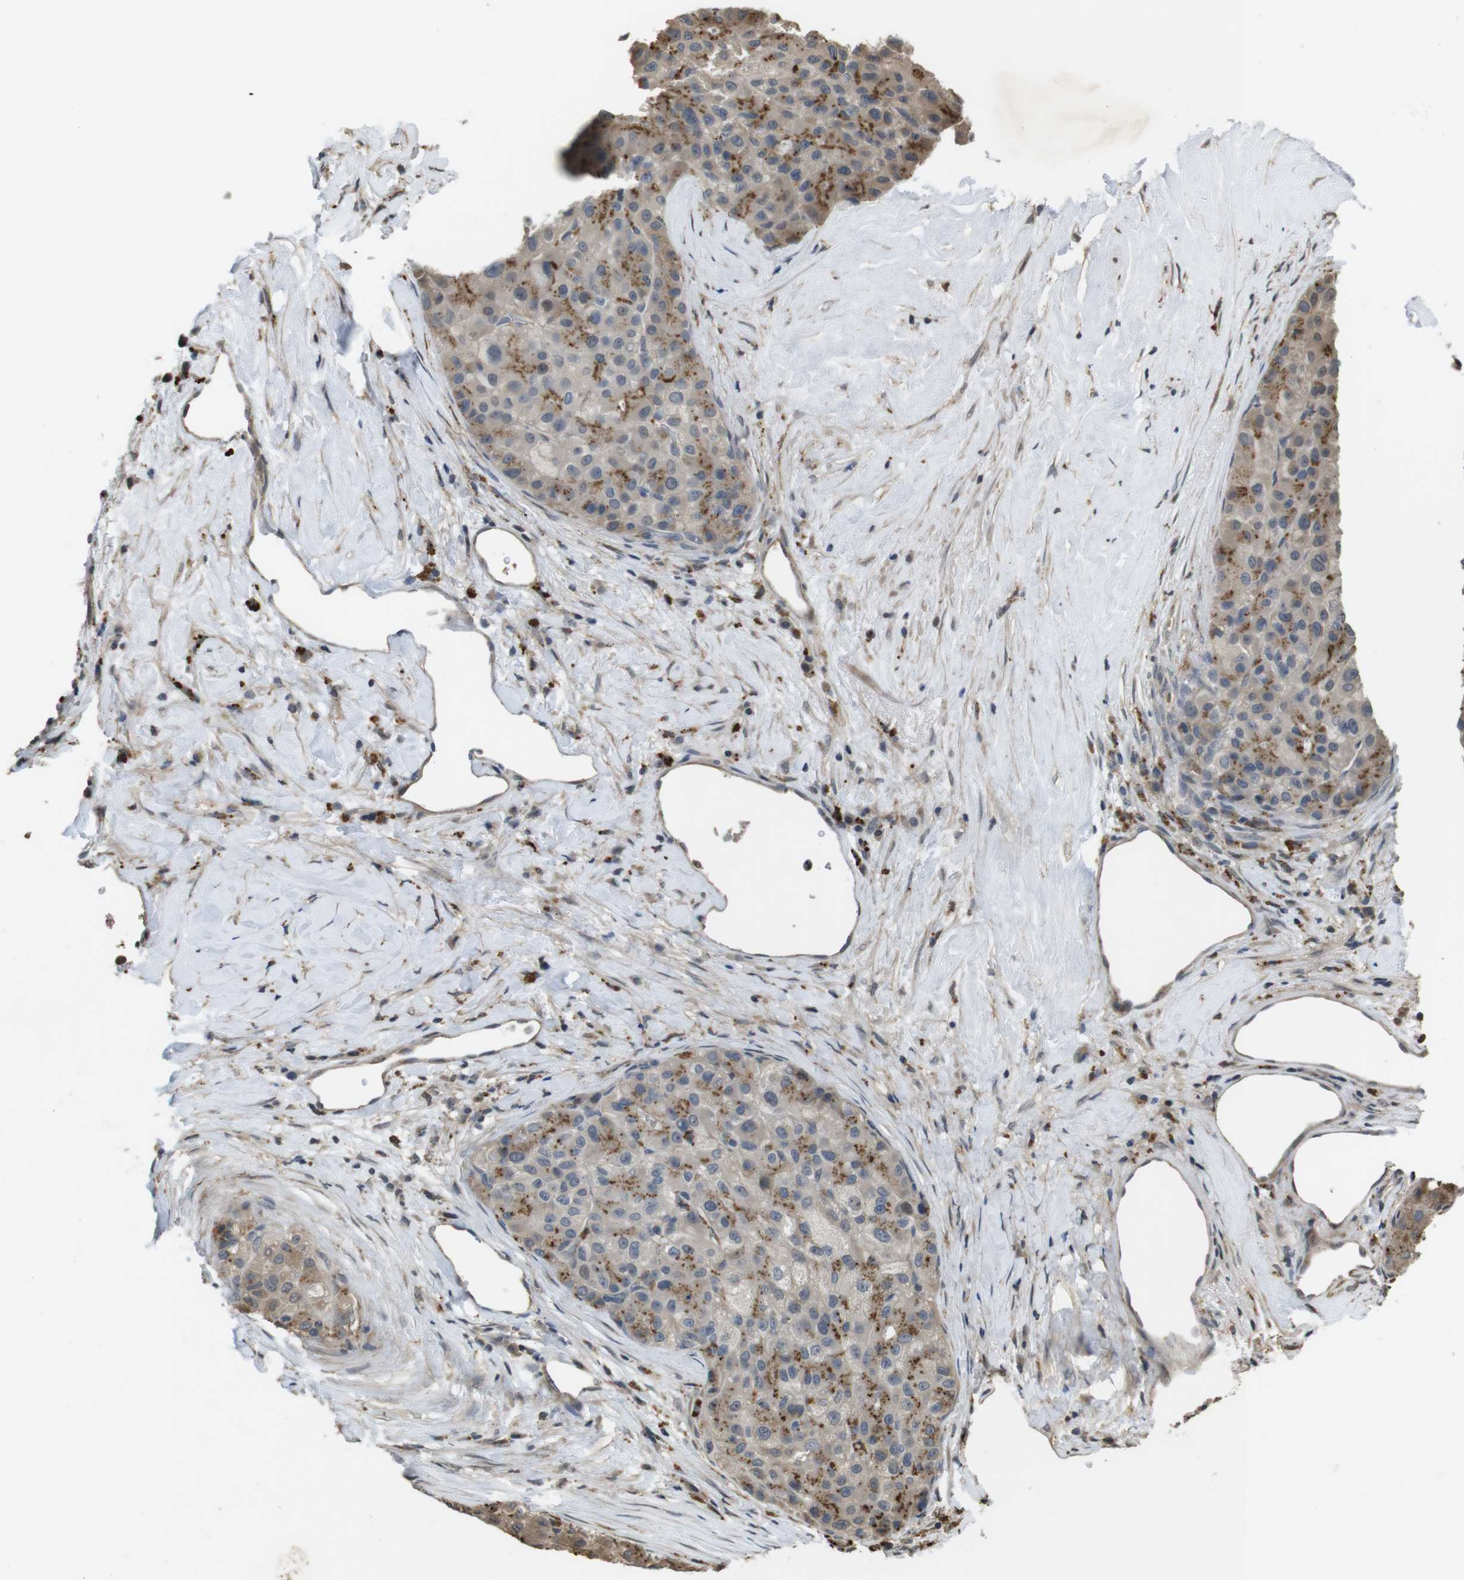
{"staining": {"intensity": "weak", "quantity": "25%-75%", "location": "cytoplasmic/membranous,nuclear"}, "tissue": "liver cancer", "cell_type": "Tumor cells", "image_type": "cancer", "snomed": [{"axis": "morphology", "description": "Carcinoma, Hepatocellular, NOS"}, {"axis": "topography", "description": "Liver"}], "caption": "A brown stain highlights weak cytoplasmic/membranous and nuclear positivity of a protein in human hepatocellular carcinoma (liver) tumor cells. The staining is performed using DAB (3,3'-diaminobenzidine) brown chromogen to label protein expression. The nuclei are counter-stained blue using hematoxylin.", "gene": "FZD10", "patient": {"sex": "male", "age": 80}}